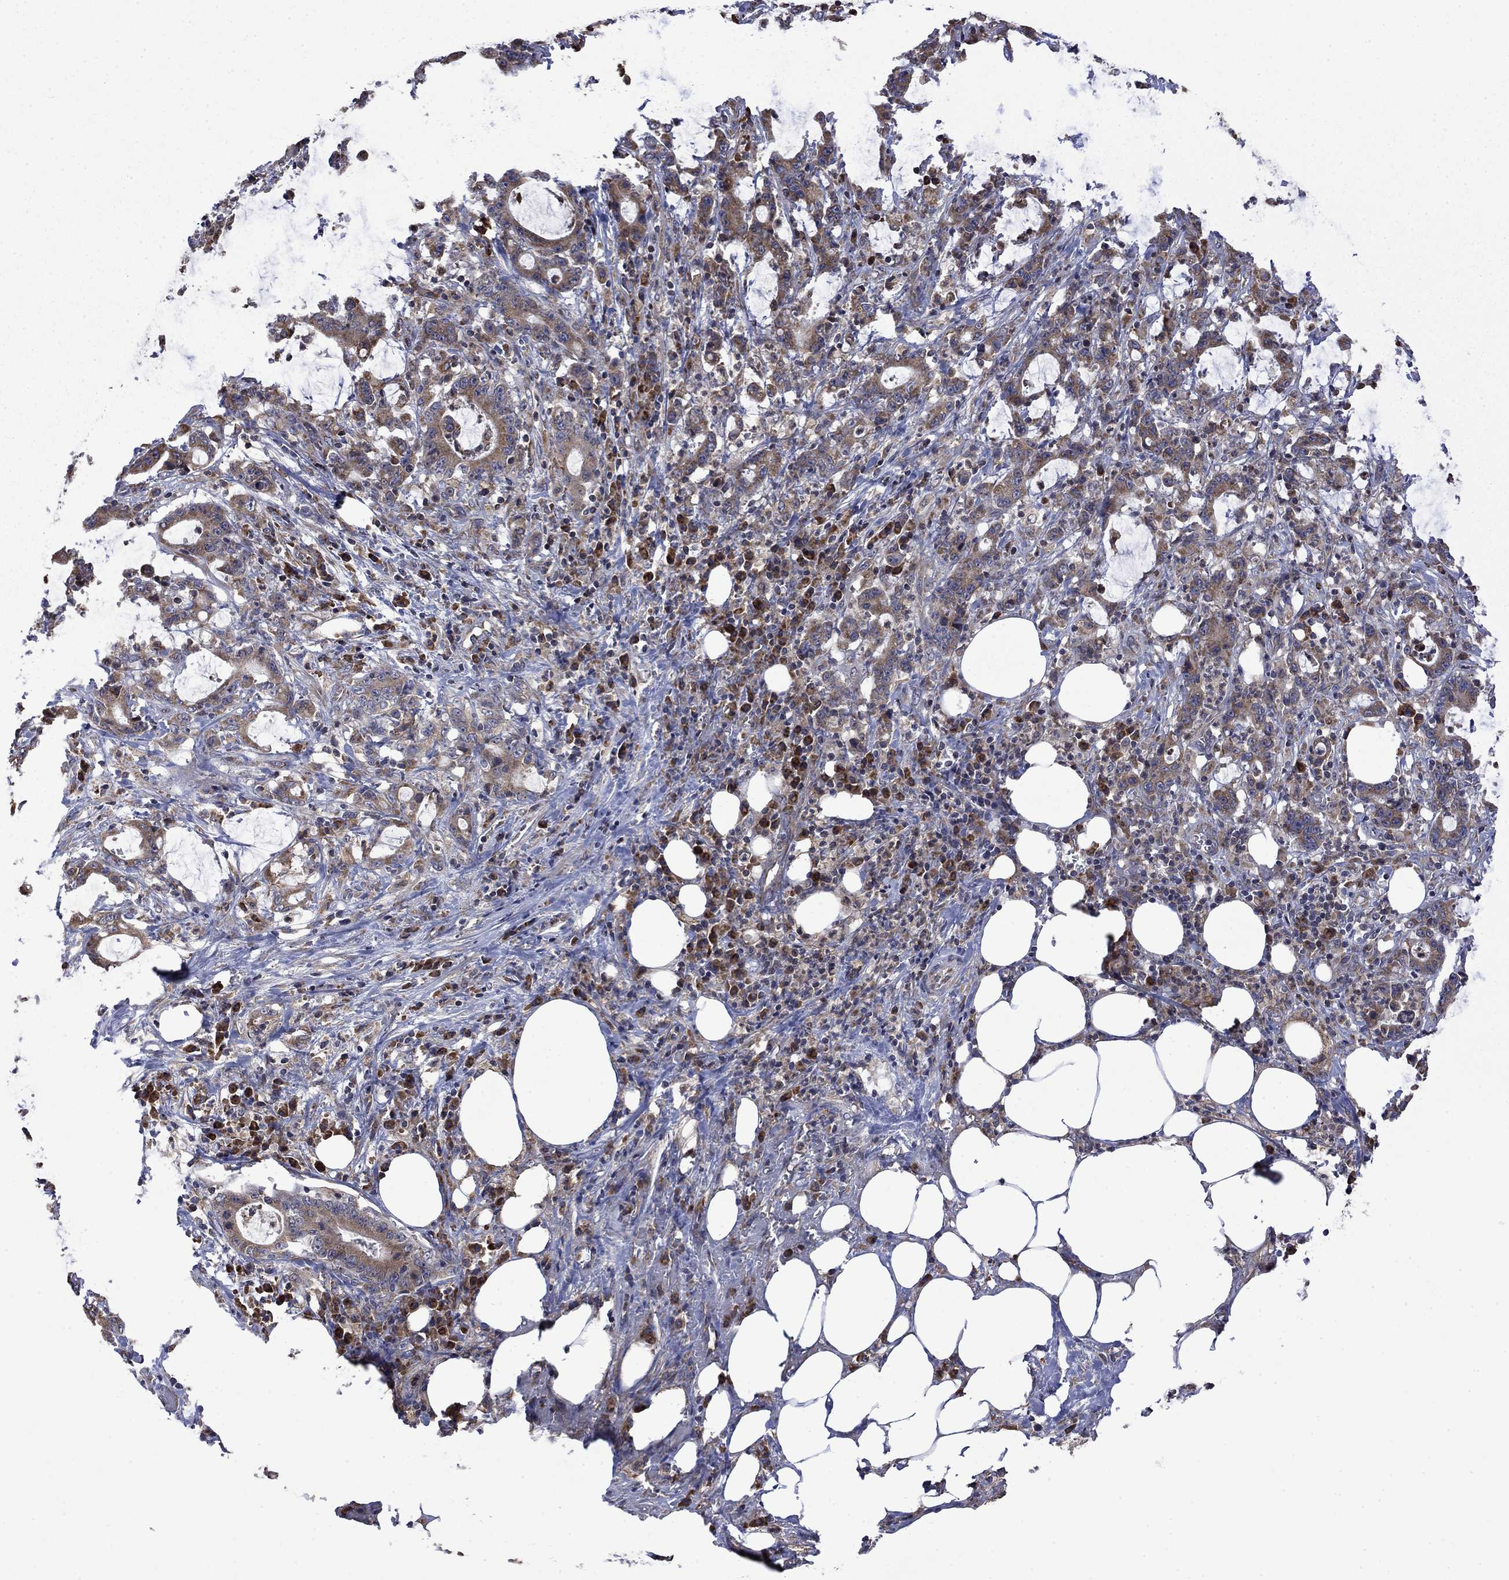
{"staining": {"intensity": "moderate", "quantity": ">75%", "location": "cytoplasmic/membranous"}, "tissue": "stomach cancer", "cell_type": "Tumor cells", "image_type": "cancer", "snomed": [{"axis": "morphology", "description": "Adenocarcinoma, NOS"}, {"axis": "topography", "description": "Stomach, upper"}], "caption": "Human stomach adenocarcinoma stained with a brown dye reveals moderate cytoplasmic/membranous positive staining in approximately >75% of tumor cells.", "gene": "FURIN", "patient": {"sex": "male", "age": 68}}